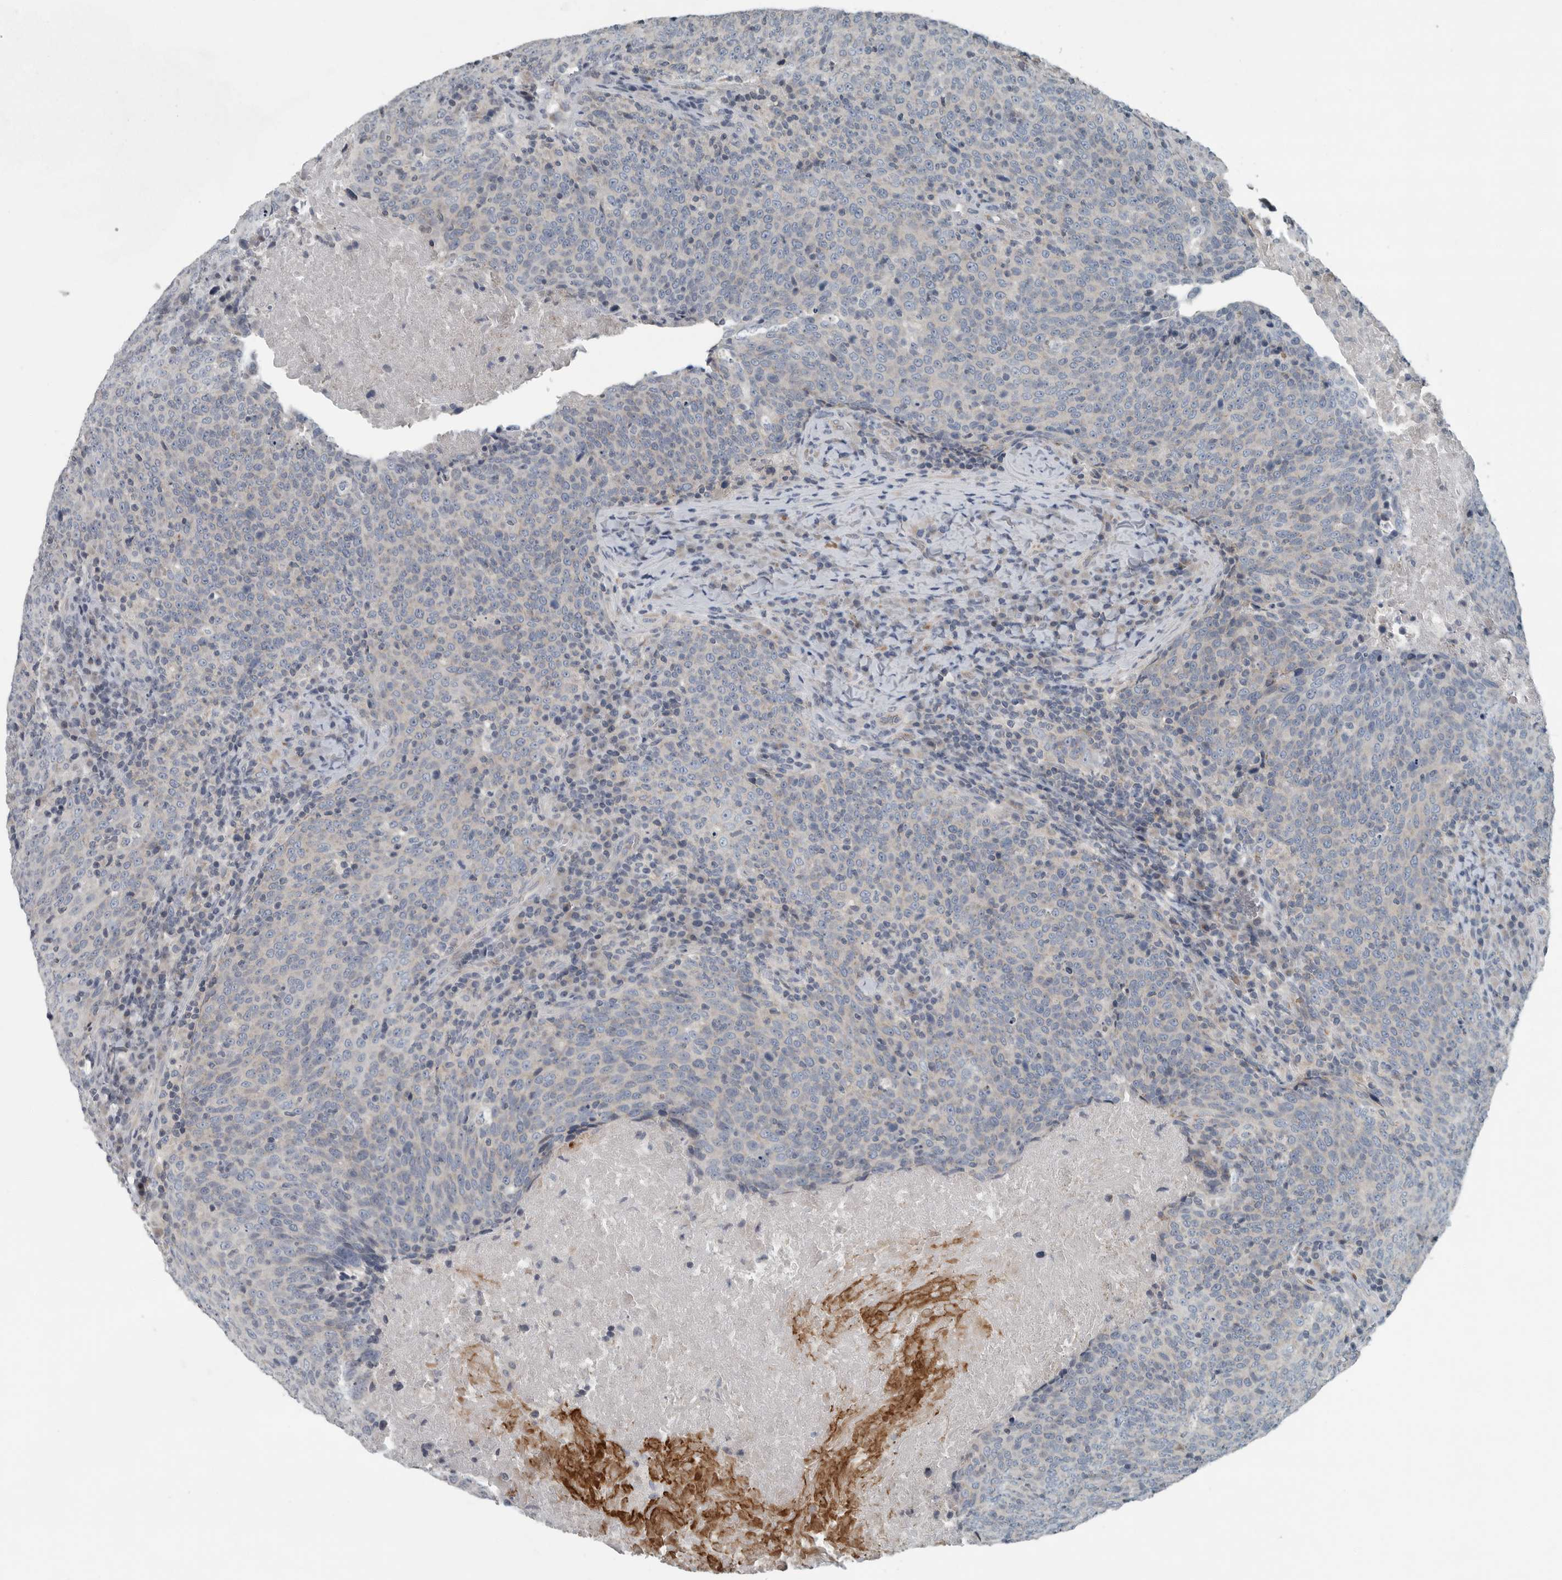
{"staining": {"intensity": "weak", "quantity": "<25%", "location": "cytoplasmic/membranous"}, "tissue": "head and neck cancer", "cell_type": "Tumor cells", "image_type": "cancer", "snomed": [{"axis": "morphology", "description": "Squamous cell carcinoma, NOS"}, {"axis": "morphology", "description": "Squamous cell carcinoma, metastatic, NOS"}, {"axis": "topography", "description": "Lymph node"}, {"axis": "topography", "description": "Head-Neck"}], "caption": "Tumor cells show no significant staining in metastatic squamous cell carcinoma (head and neck).", "gene": "MPP3", "patient": {"sex": "male", "age": 62}}